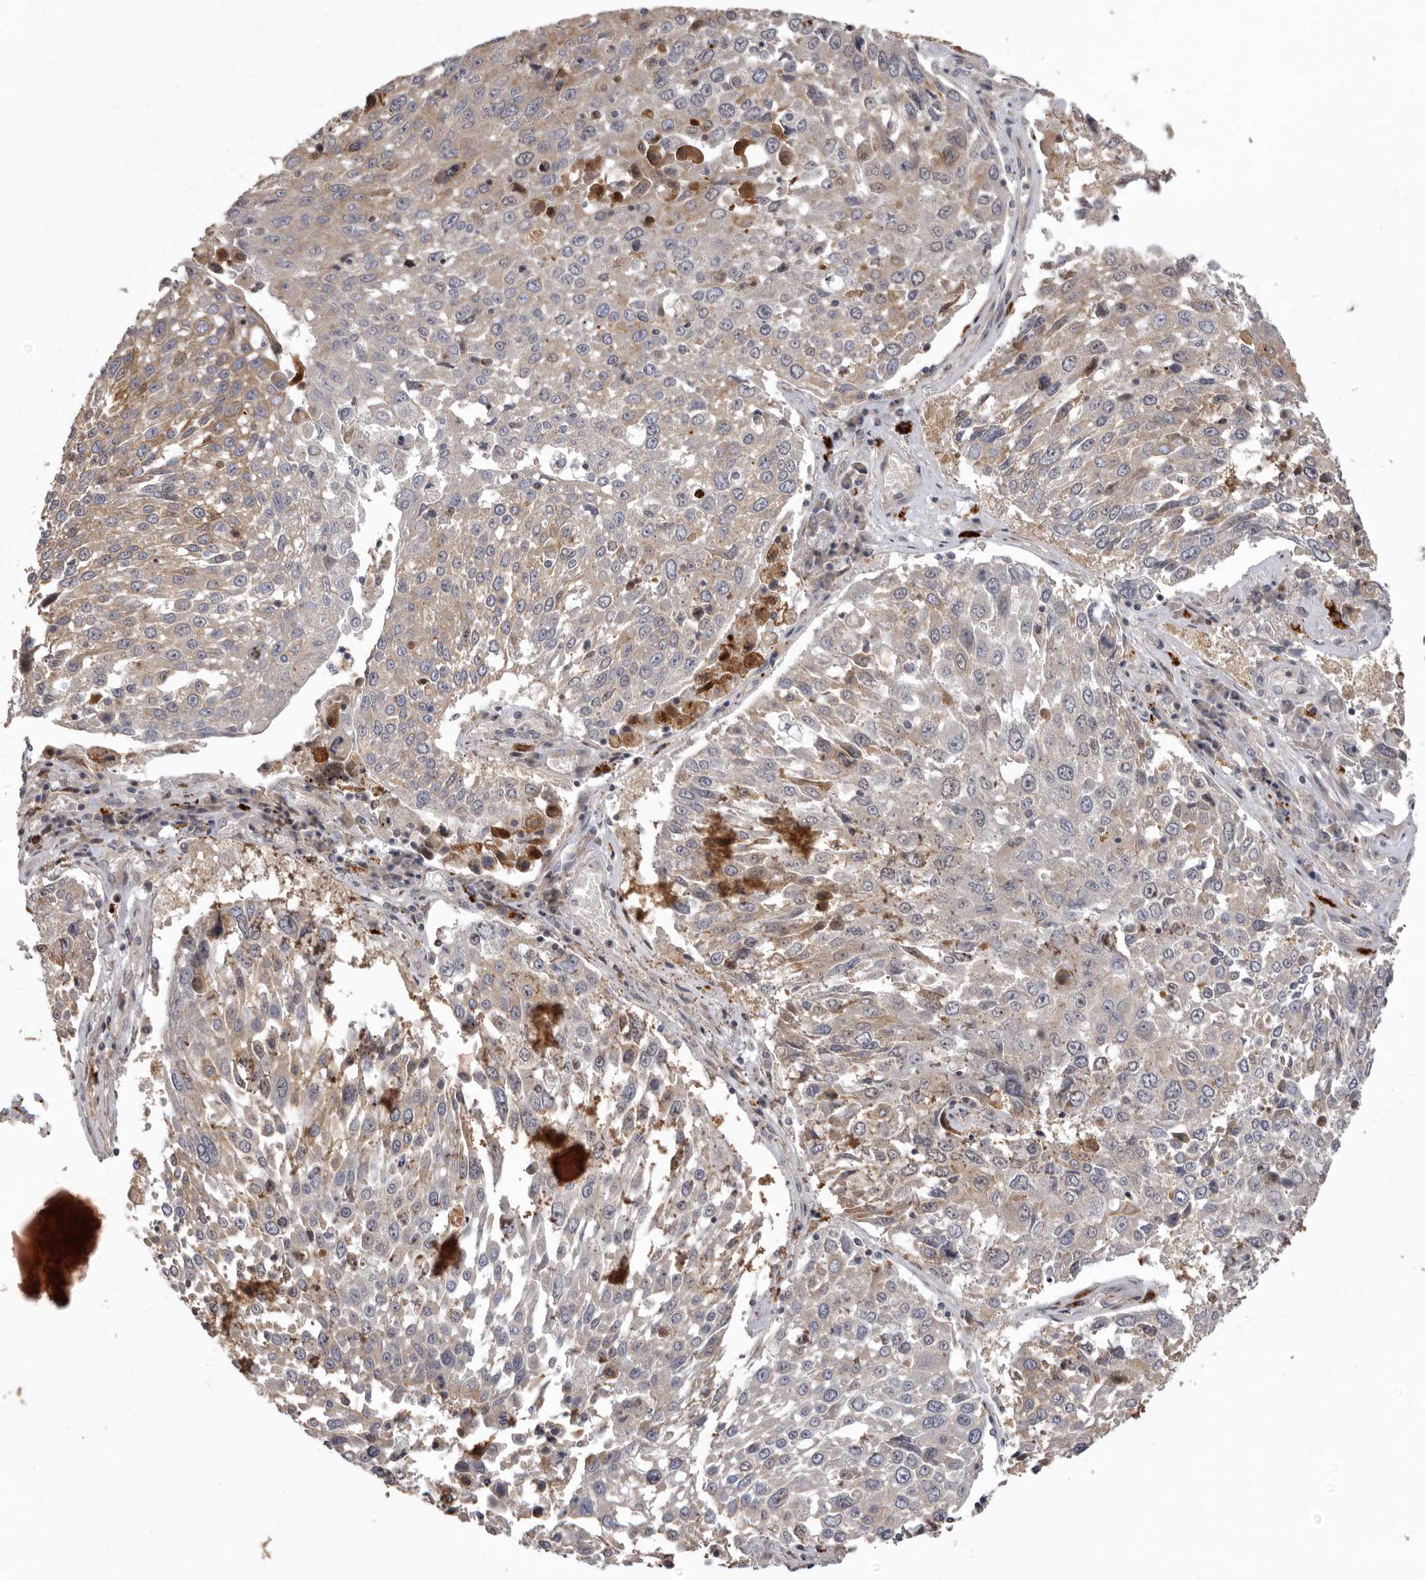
{"staining": {"intensity": "weak", "quantity": "25%-75%", "location": "cytoplasmic/membranous"}, "tissue": "lung cancer", "cell_type": "Tumor cells", "image_type": "cancer", "snomed": [{"axis": "morphology", "description": "Squamous cell carcinoma, NOS"}, {"axis": "topography", "description": "Lung"}], "caption": "Human lung cancer (squamous cell carcinoma) stained for a protein (brown) demonstrates weak cytoplasmic/membranous positive positivity in about 25%-75% of tumor cells.", "gene": "WDR47", "patient": {"sex": "male", "age": 65}}